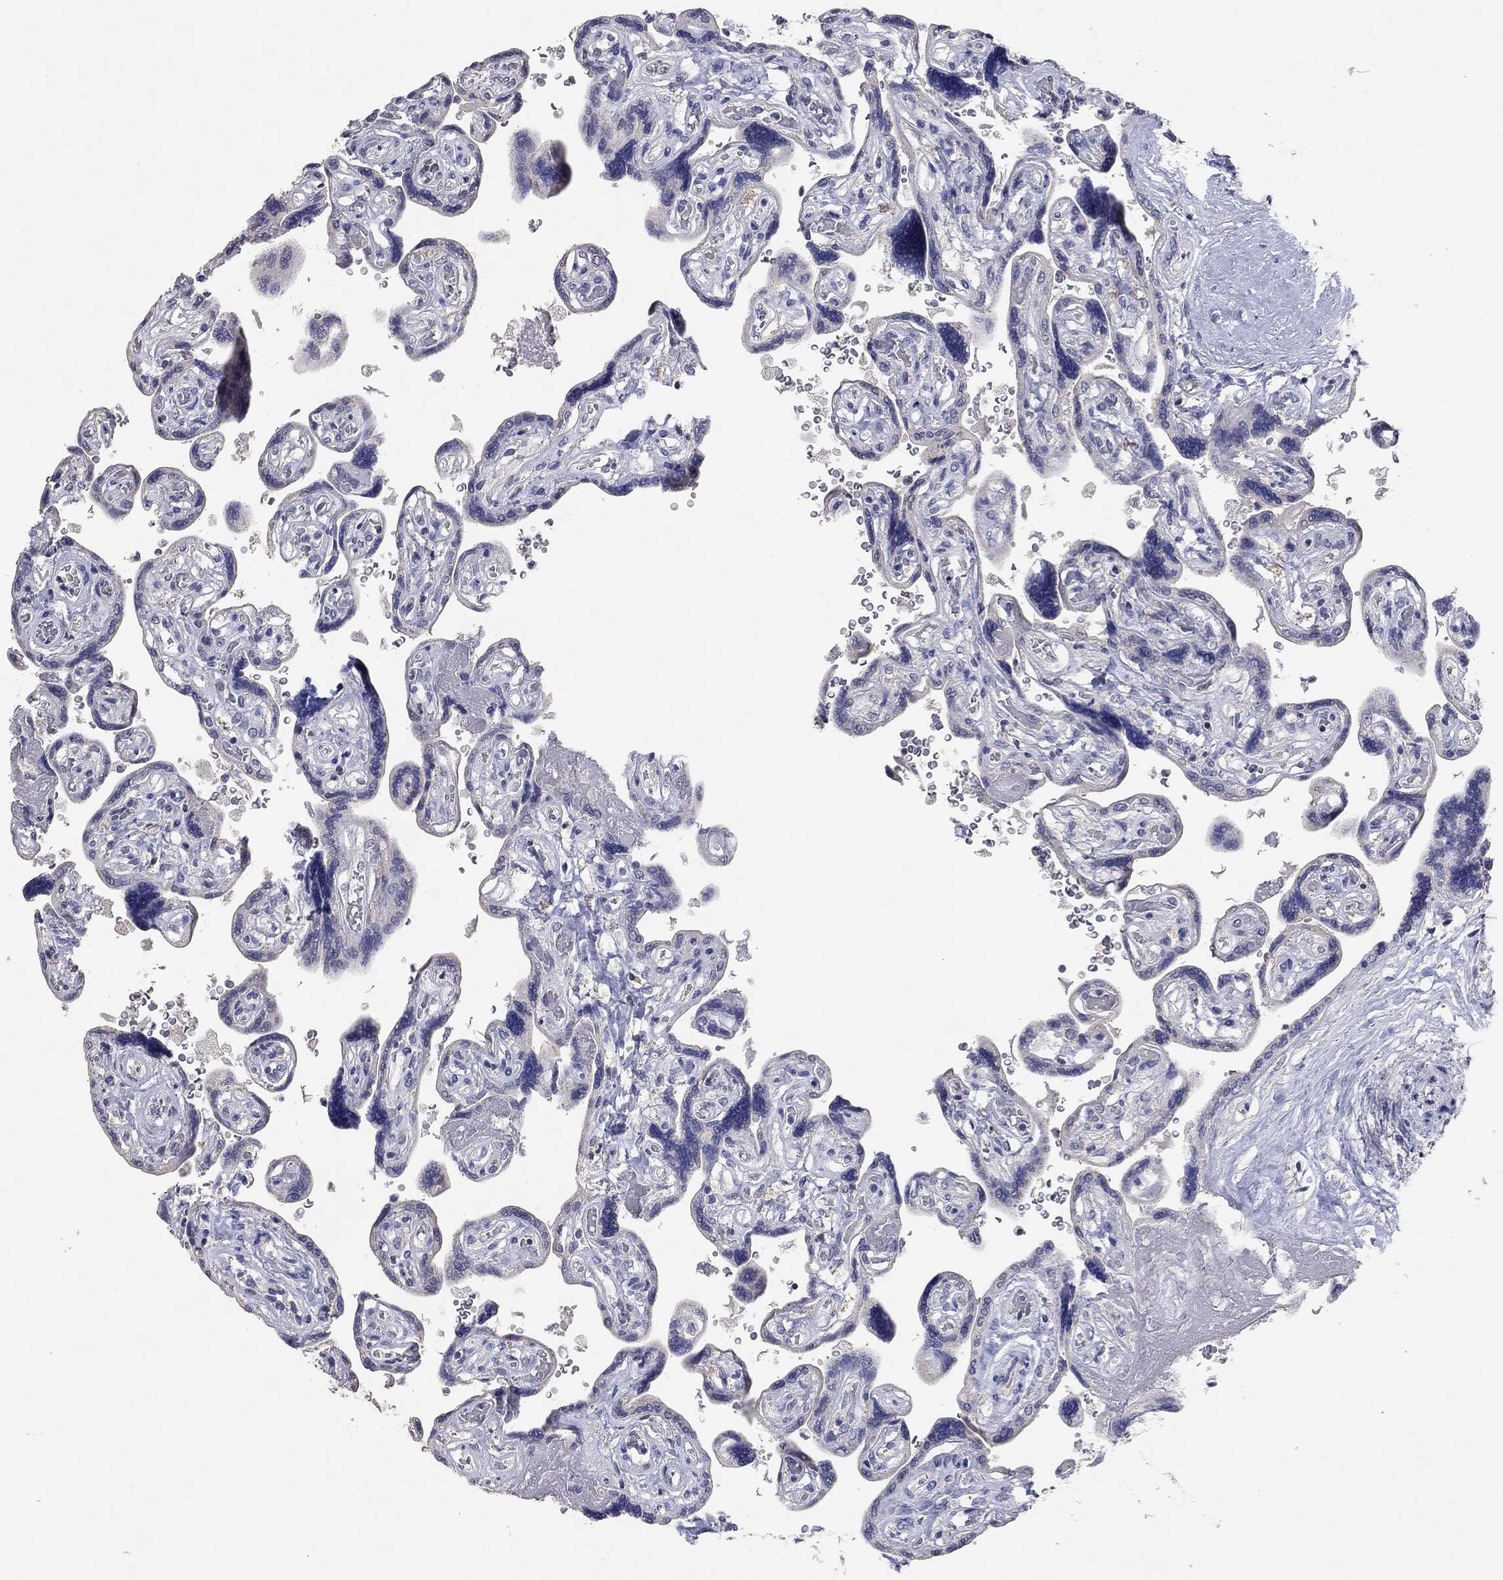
{"staining": {"intensity": "negative", "quantity": "none", "location": "none"}, "tissue": "placenta", "cell_type": "Decidual cells", "image_type": "normal", "snomed": [{"axis": "morphology", "description": "Normal tissue, NOS"}, {"axis": "topography", "description": "Placenta"}], "caption": "Image shows no significant protein expression in decidual cells of benign placenta.", "gene": "MMP13", "patient": {"sex": "female", "age": 32}}